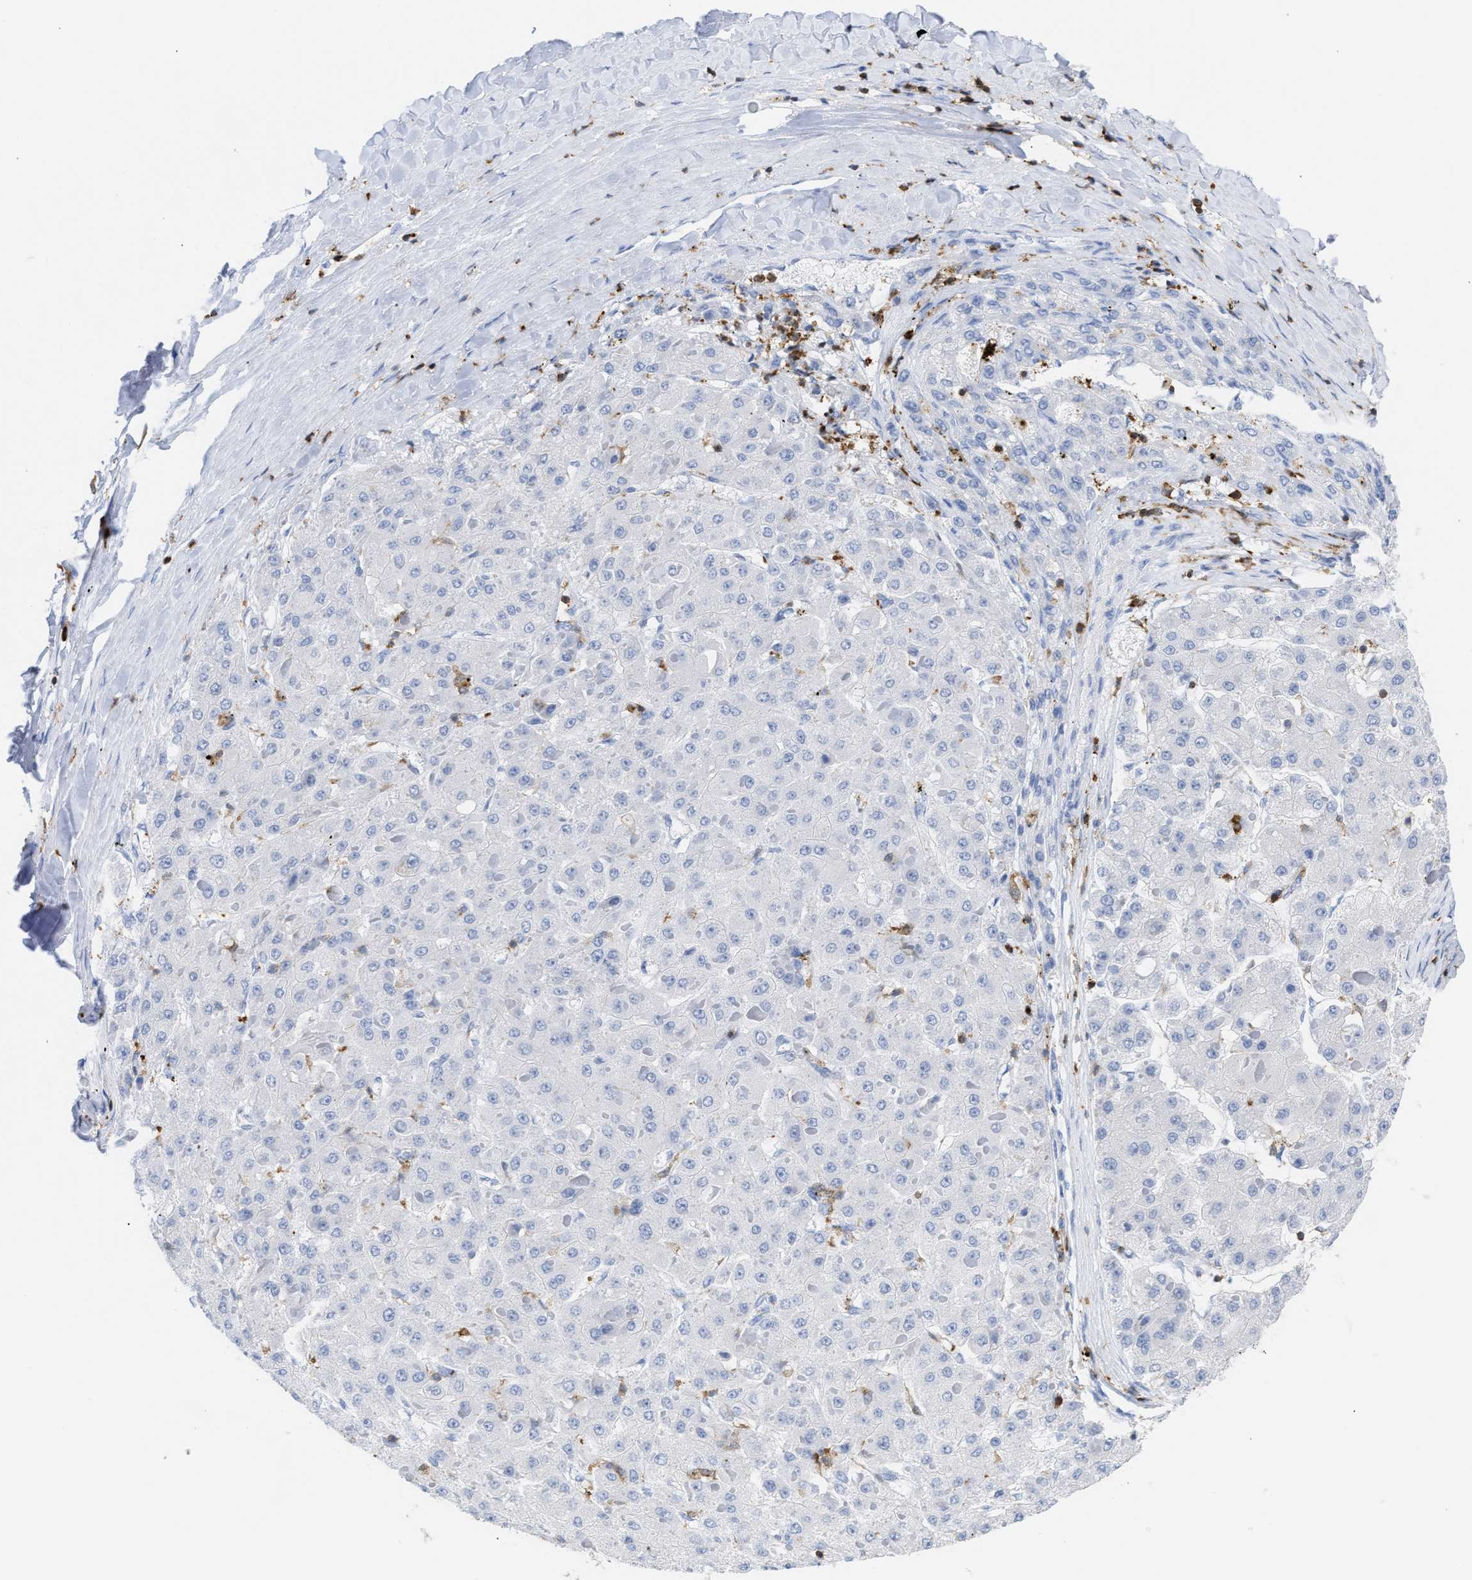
{"staining": {"intensity": "negative", "quantity": "none", "location": "none"}, "tissue": "liver cancer", "cell_type": "Tumor cells", "image_type": "cancer", "snomed": [{"axis": "morphology", "description": "Carcinoma, Hepatocellular, NOS"}, {"axis": "topography", "description": "Liver"}], "caption": "DAB (3,3'-diaminobenzidine) immunohistochemical staining of human liver hepatocellular carcinoma shows no significant expression in tumor cells.", "gene": "LCP1", "patient": {"sex": "female", "age": 73}}